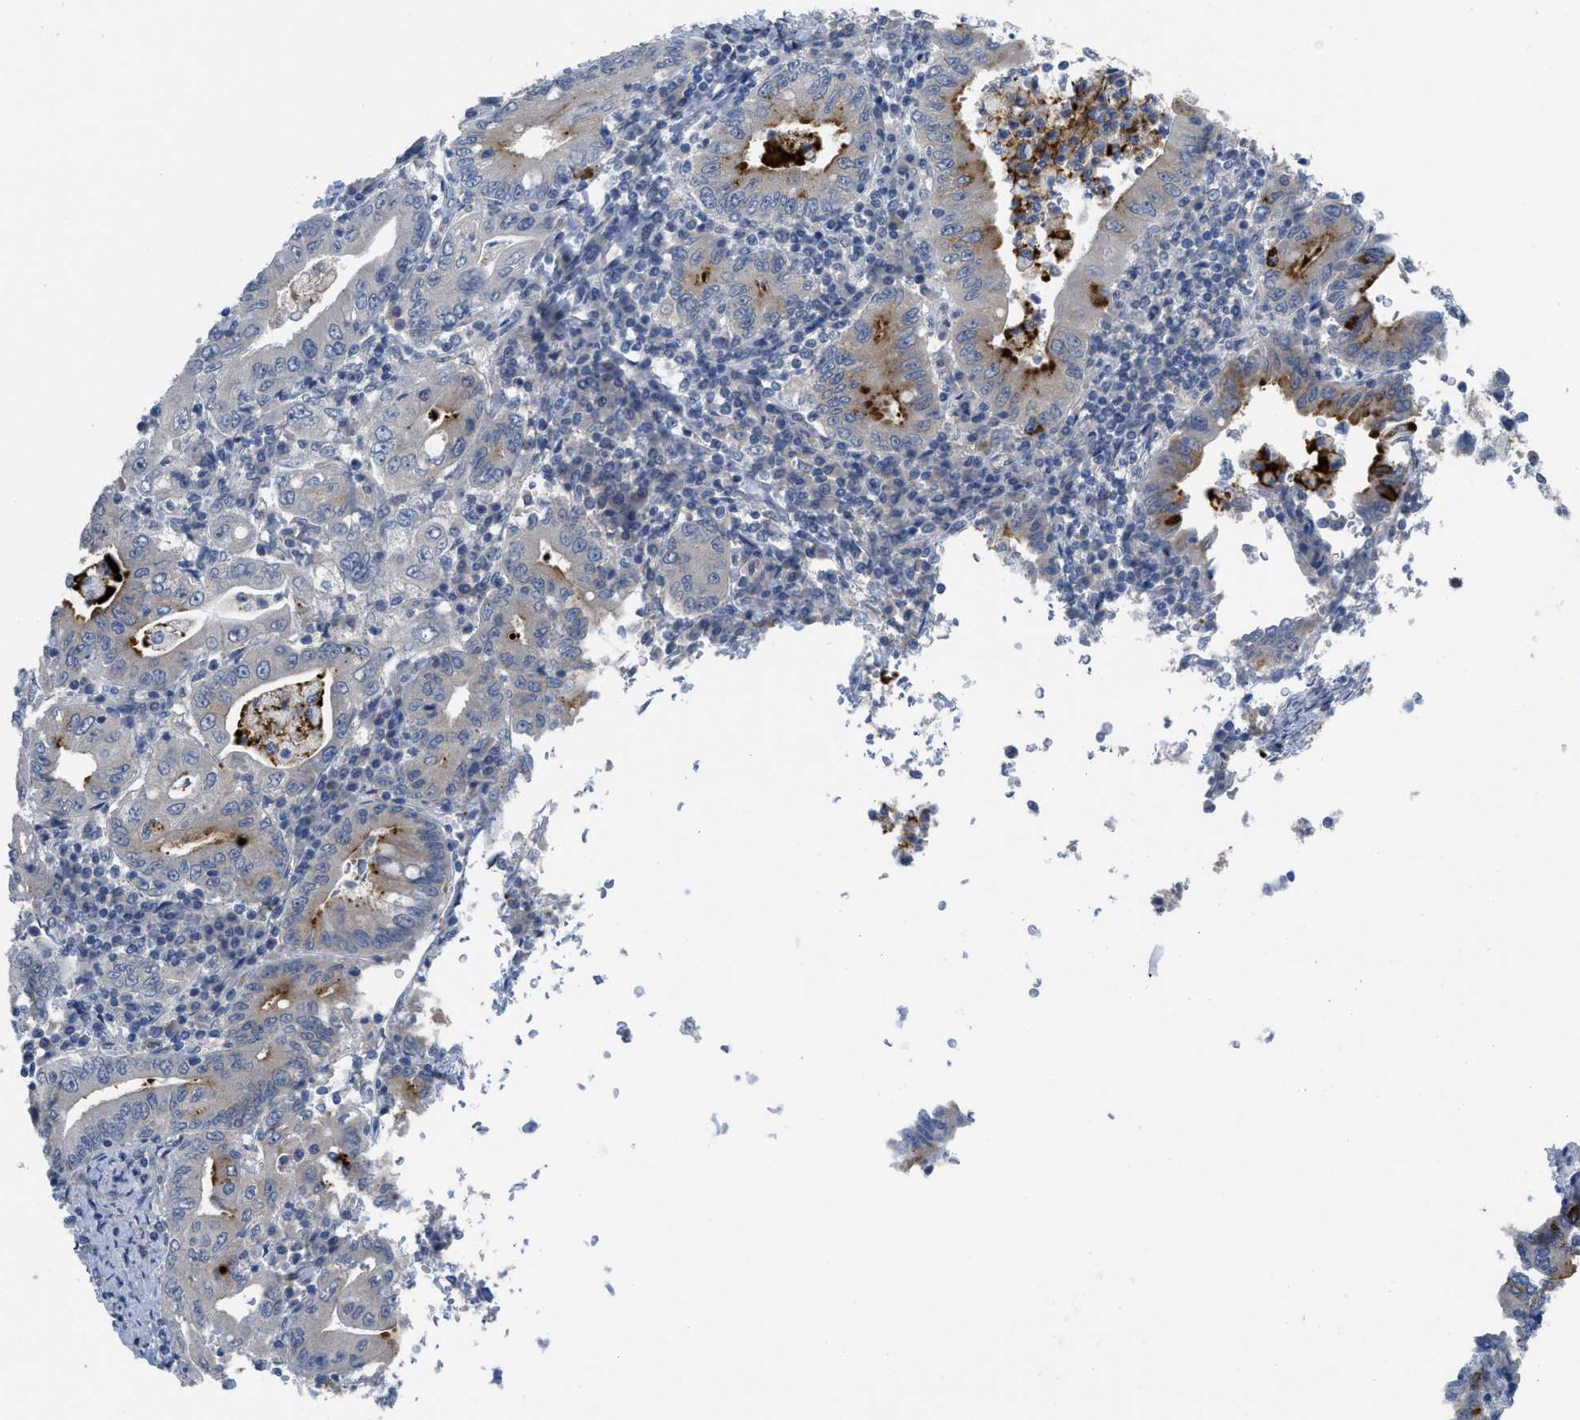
{"staining": {"intensity": "moderate", "quantity": "<25%", "location": "cytoplasmic/membranous"}, "tissue": "stomach cancer", "cell_type": "Tumor cells", "image_type": "cancer", "snomed": [{"axis": "morphology", "description": "Normal tissue, NOS"}, {"axis": "morphology", "description": "Adenocarcinoma, NOS"}, {"axis": "topography", "description": "Esophagus"}, {"axis": "topography", "description": "Stomach, upper"}, {"axis": "topography", "description": "Peripheral nerve tissue"}], "caption": "Adenocarcinoma (stomach) stained with immunohistochemistry shows moderate cytoplasmic/membranous positivity in about <25% of tumor cells.", "gene": "TNFAIP1", "patient": {"sex": "male", "age": 62}}